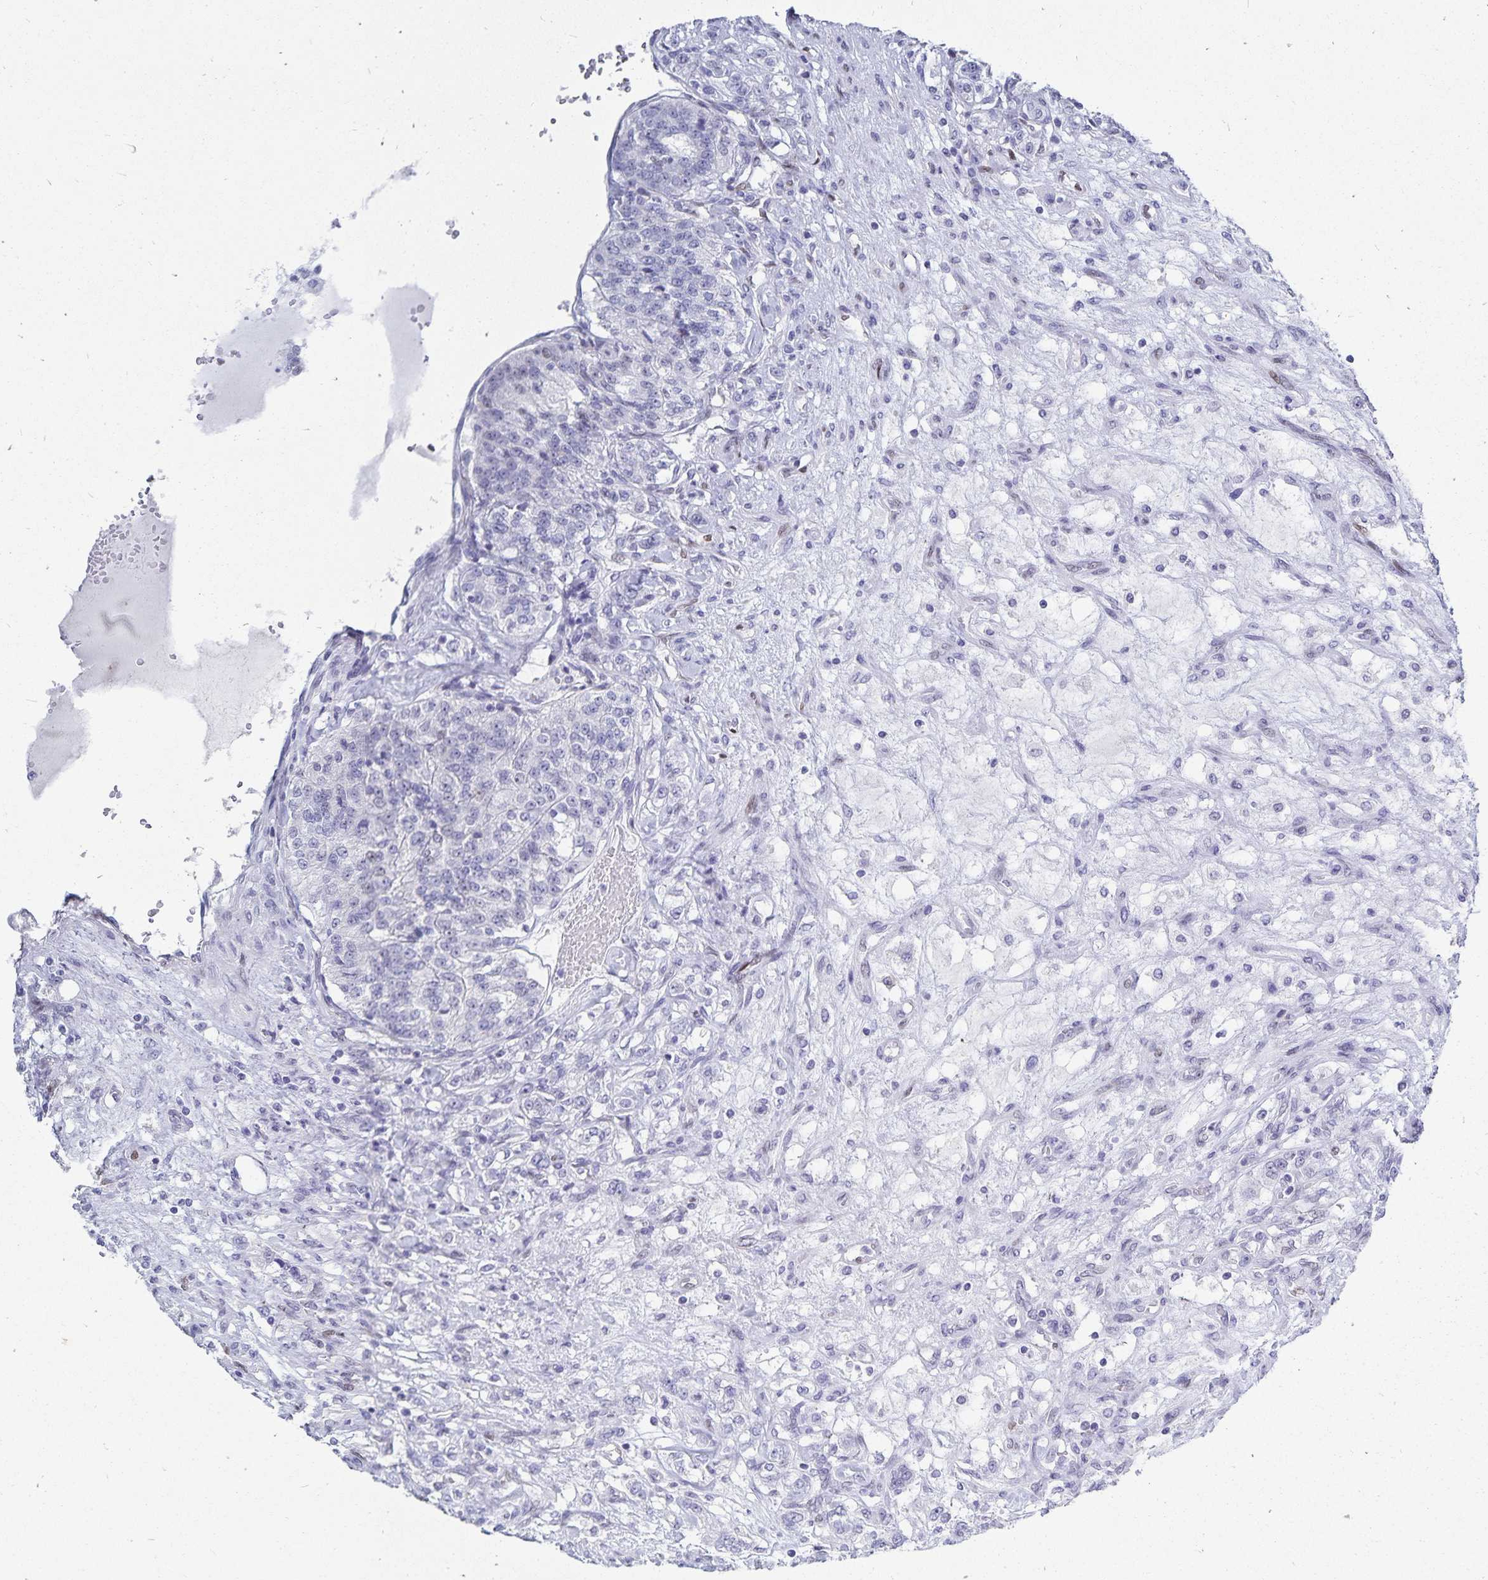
{"staining": {"intensity": "negative", "quantity": "none", "location": "none"}, "tissue": "renal cancer", "cell_type": "Tumor cells", "image_type": "cancer", "snomed": [{"axis": "morphology", "description": "Adenocarcinoma, NOS"}, {"axis": "topography", "description": "Kidney"}], "caption": "This is a image of immunohistochemistry (IHC) staining of renal adenocarcinoma, which shows no expression in tumor cells.", "gene": "HMGB3", "patient": {"sex": "female", "age": 63}}